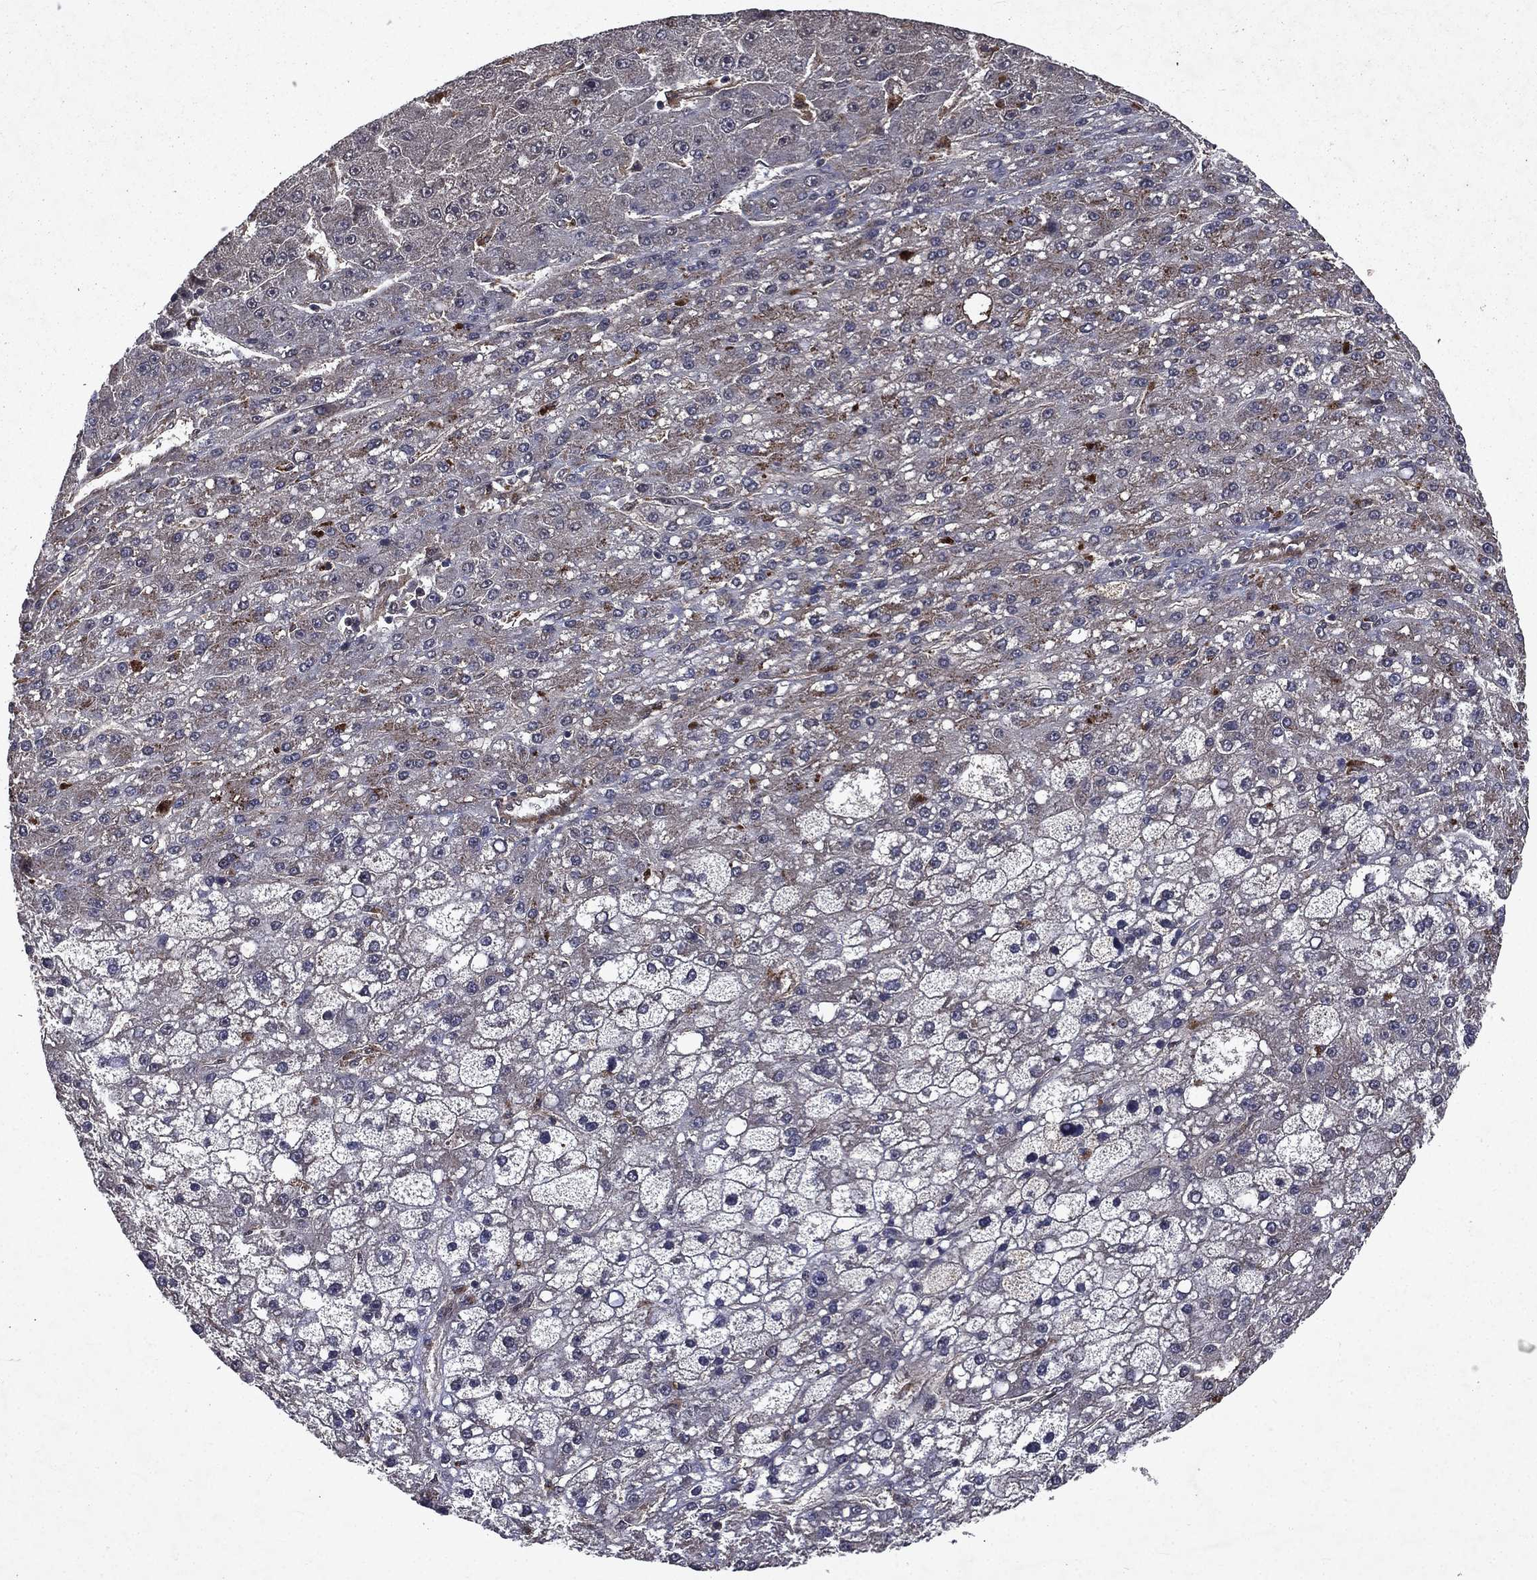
{"staining": {"intensity": "negative", "quantity": "none", "location": "none"}, "tissue": "liver cancer", "cell_type": "Tumor cells", "image_type": "cancer", "snomed": [{"axis": "morphology", "description": "Carcinoma, Hepatocellular, NOS"}, {"axis": "topography", "description": "Liver"}], "caption": "There is no significant staining in tumor cells of liver hepatocellular carcinoma.", "gene": "FGD1", "patient": {"sex": "male", "age": 67}}